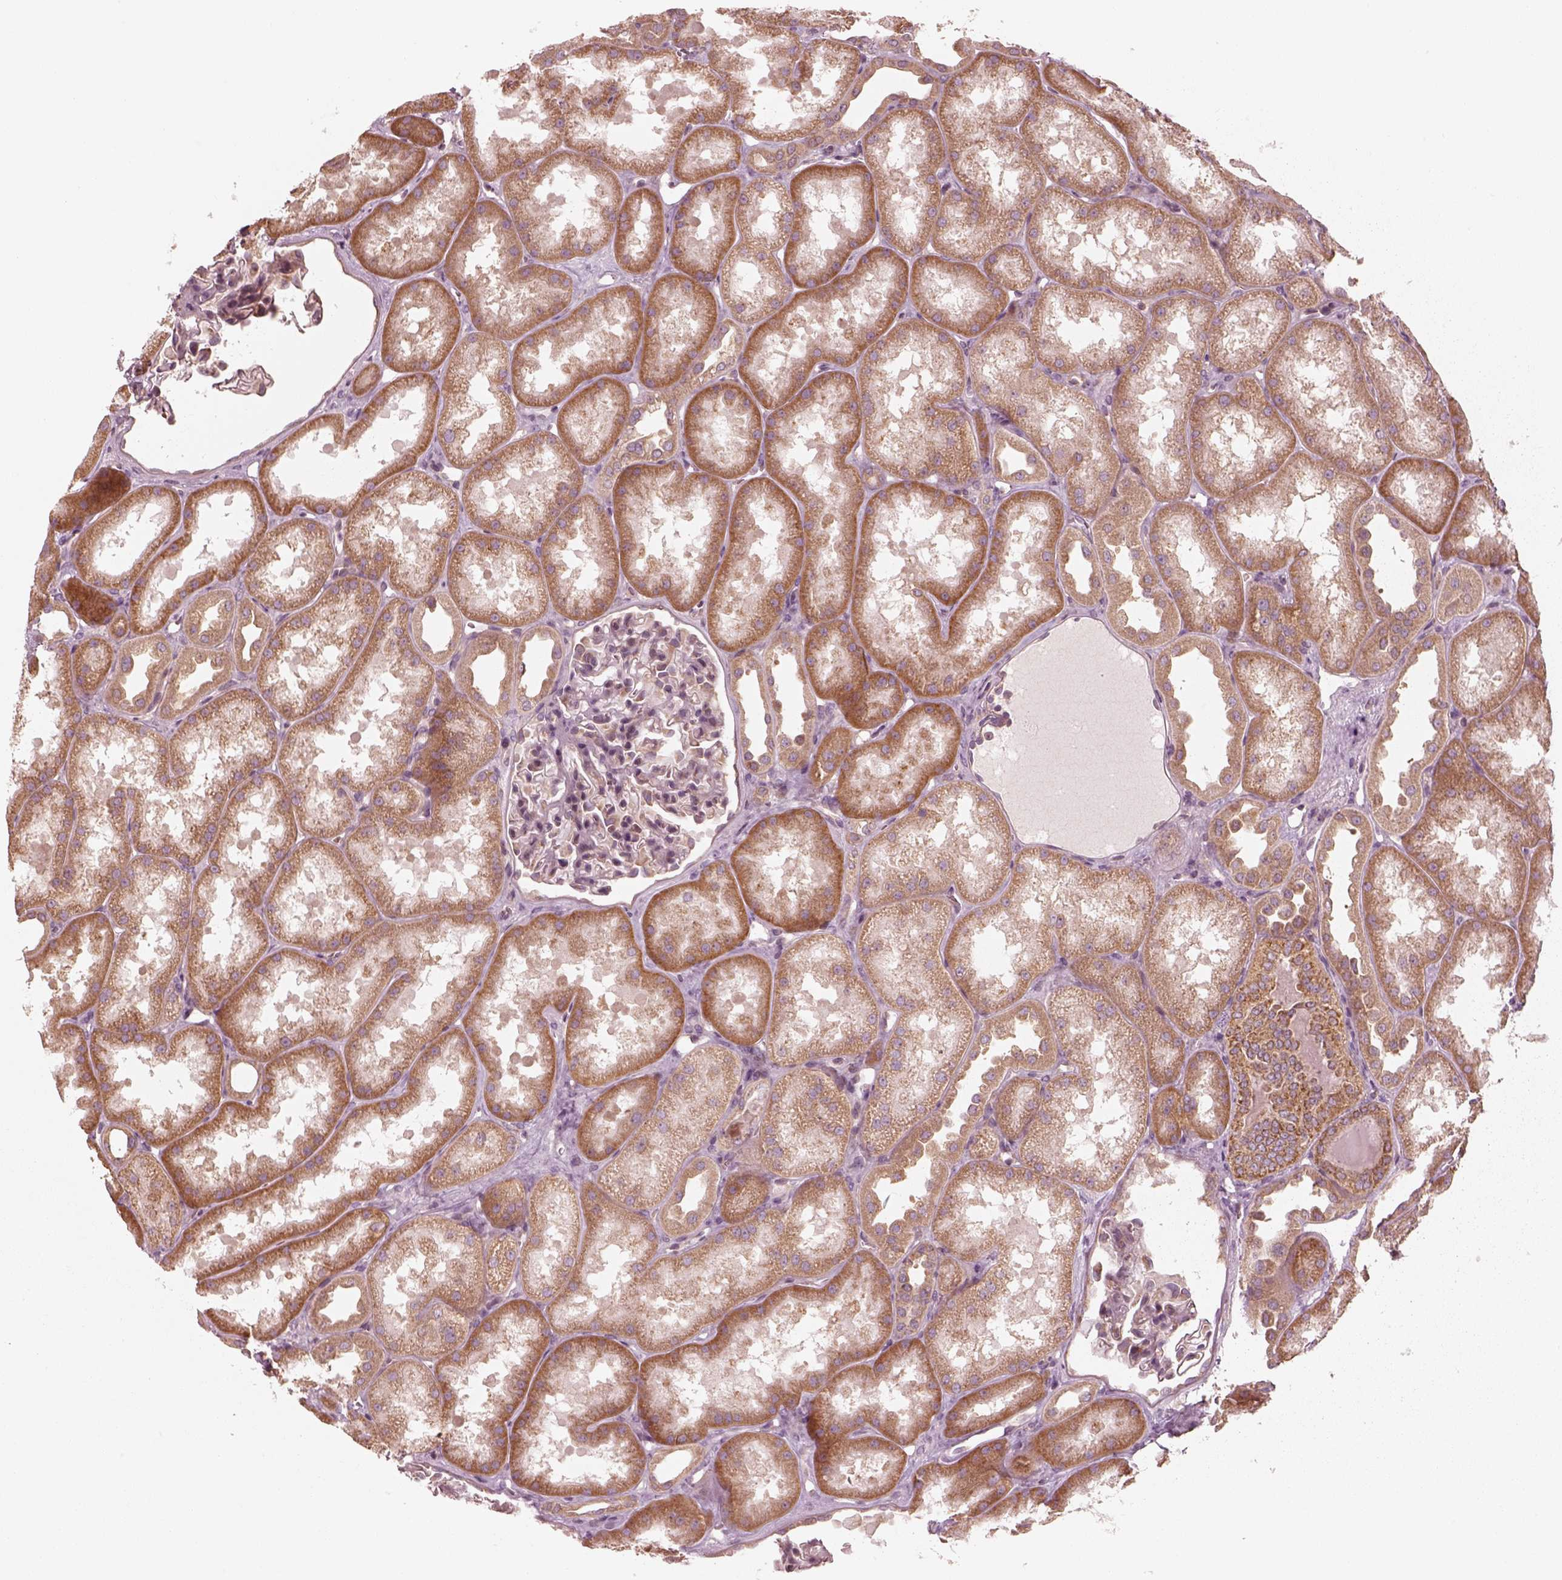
{"staining": {"intensity": "weak", "quantity": ">75%", "location": "cytoplasmic/membranous"}, "tissue": "kidney", "cell_type": "Cells in glomeruli", "image_type": "normal", "snomed": [{"axis": "morphology", "description": "Normal tissue, NOS"}, {"axis": "topography", "description": "Kidney"}], "caption": "Immunohistochemical staining of unremarkable human kidney exhibits weak cytoplasmic/membranous protein staining in about >75% of cells in glomeruli.", "gene": "CNOT2", "patient": {"sex": "male", "age": 61}}